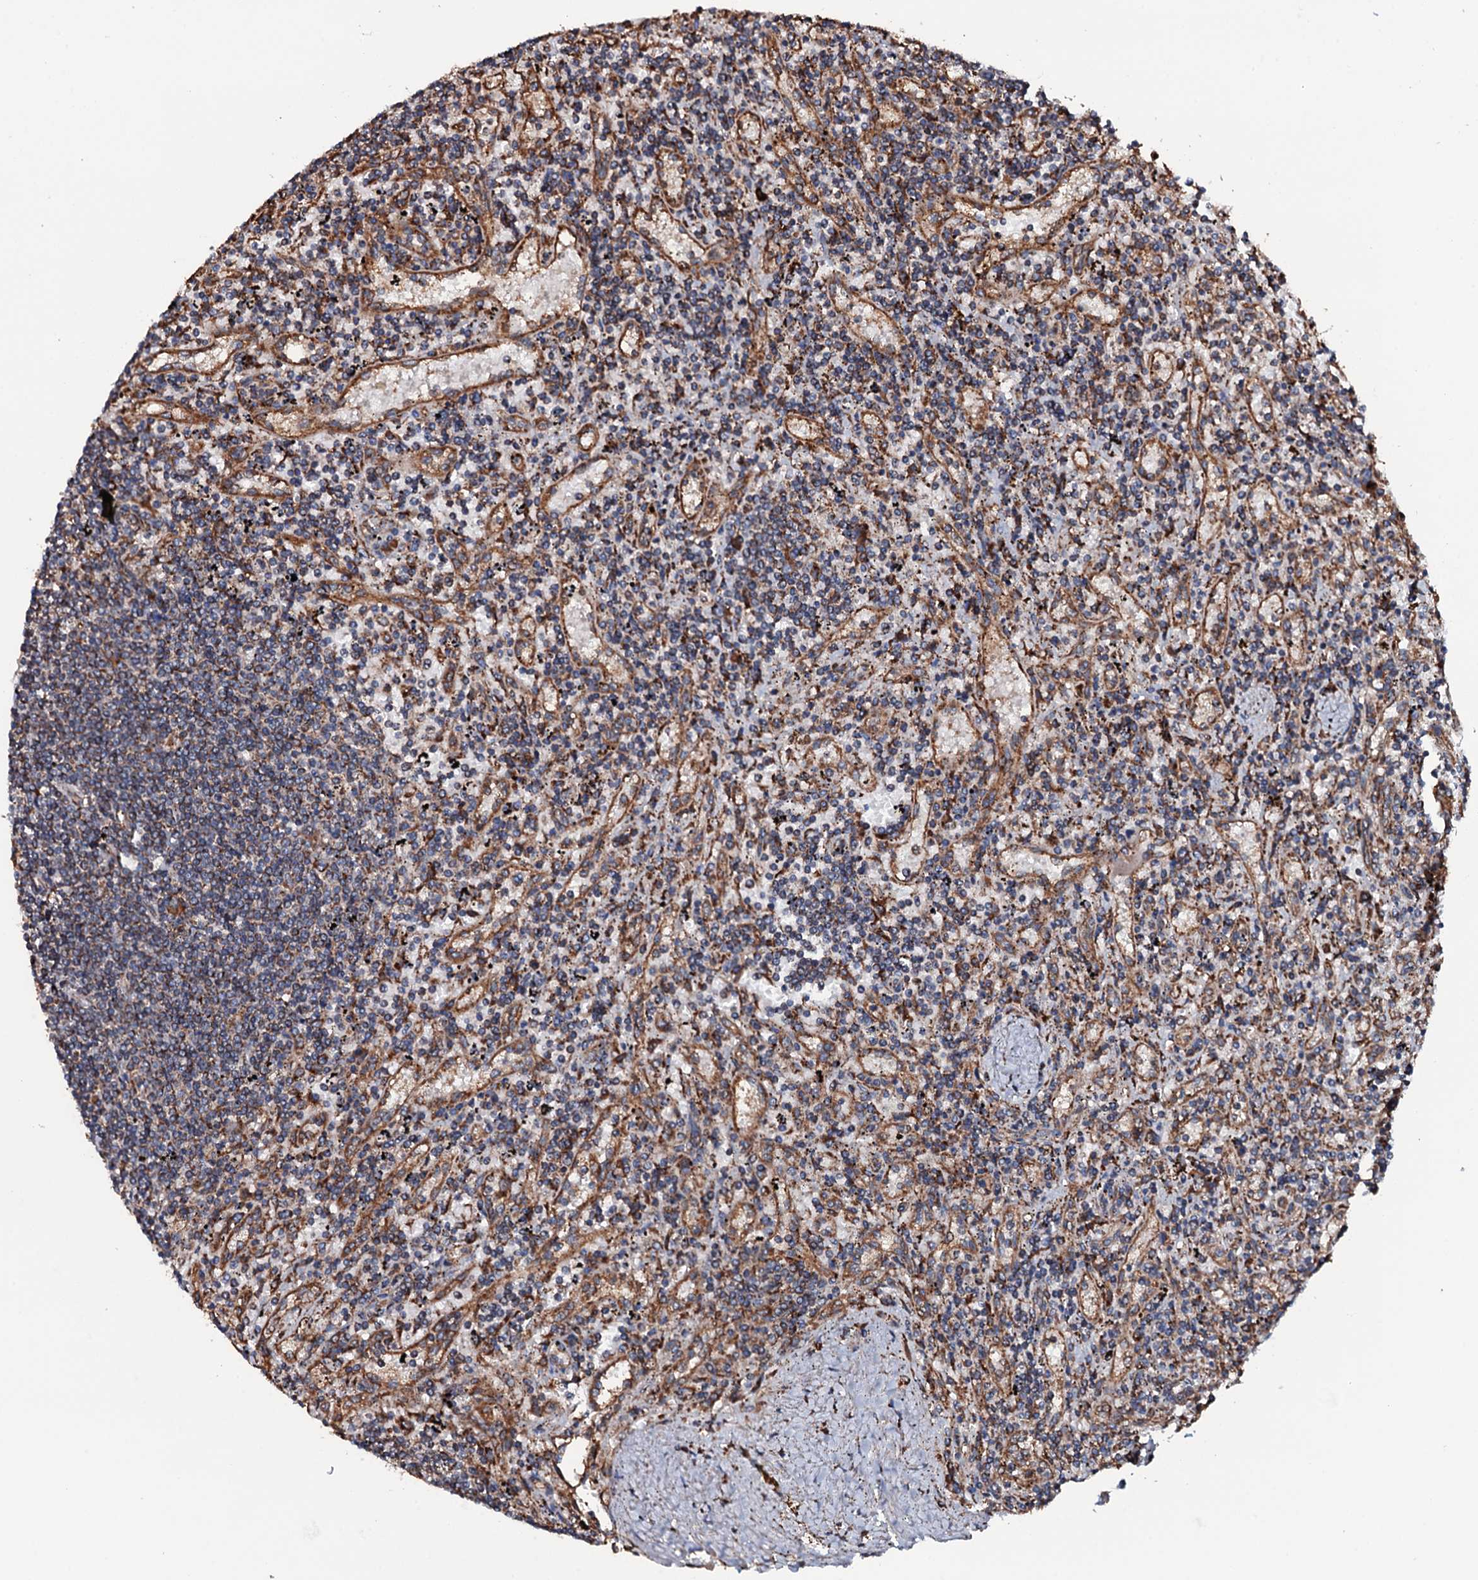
{"staining": {"intensity": "moderate", "quantity": ">75%", "location": "cytoplasmic/membranous"}, "tissue": "lymphoma", "cell_type": "Tumor cells", "image_type": "cancer", "snomed": [{"axis": "morphology", "description": "Malignant lymphoma, non-Hodgkin's type, Low grade"}, {"axis": "topography", "description": "Spleen"}], "caption": "Protein positivity by IHC shows moderate cytoplasmic/membranous expression in approximately >75% of tumor cells in lymphoma. (Brightfield microscopy of DAB IHC at high magnification).", "gene": "RAB12", "patient": {"sex": "male", "age": 76}}